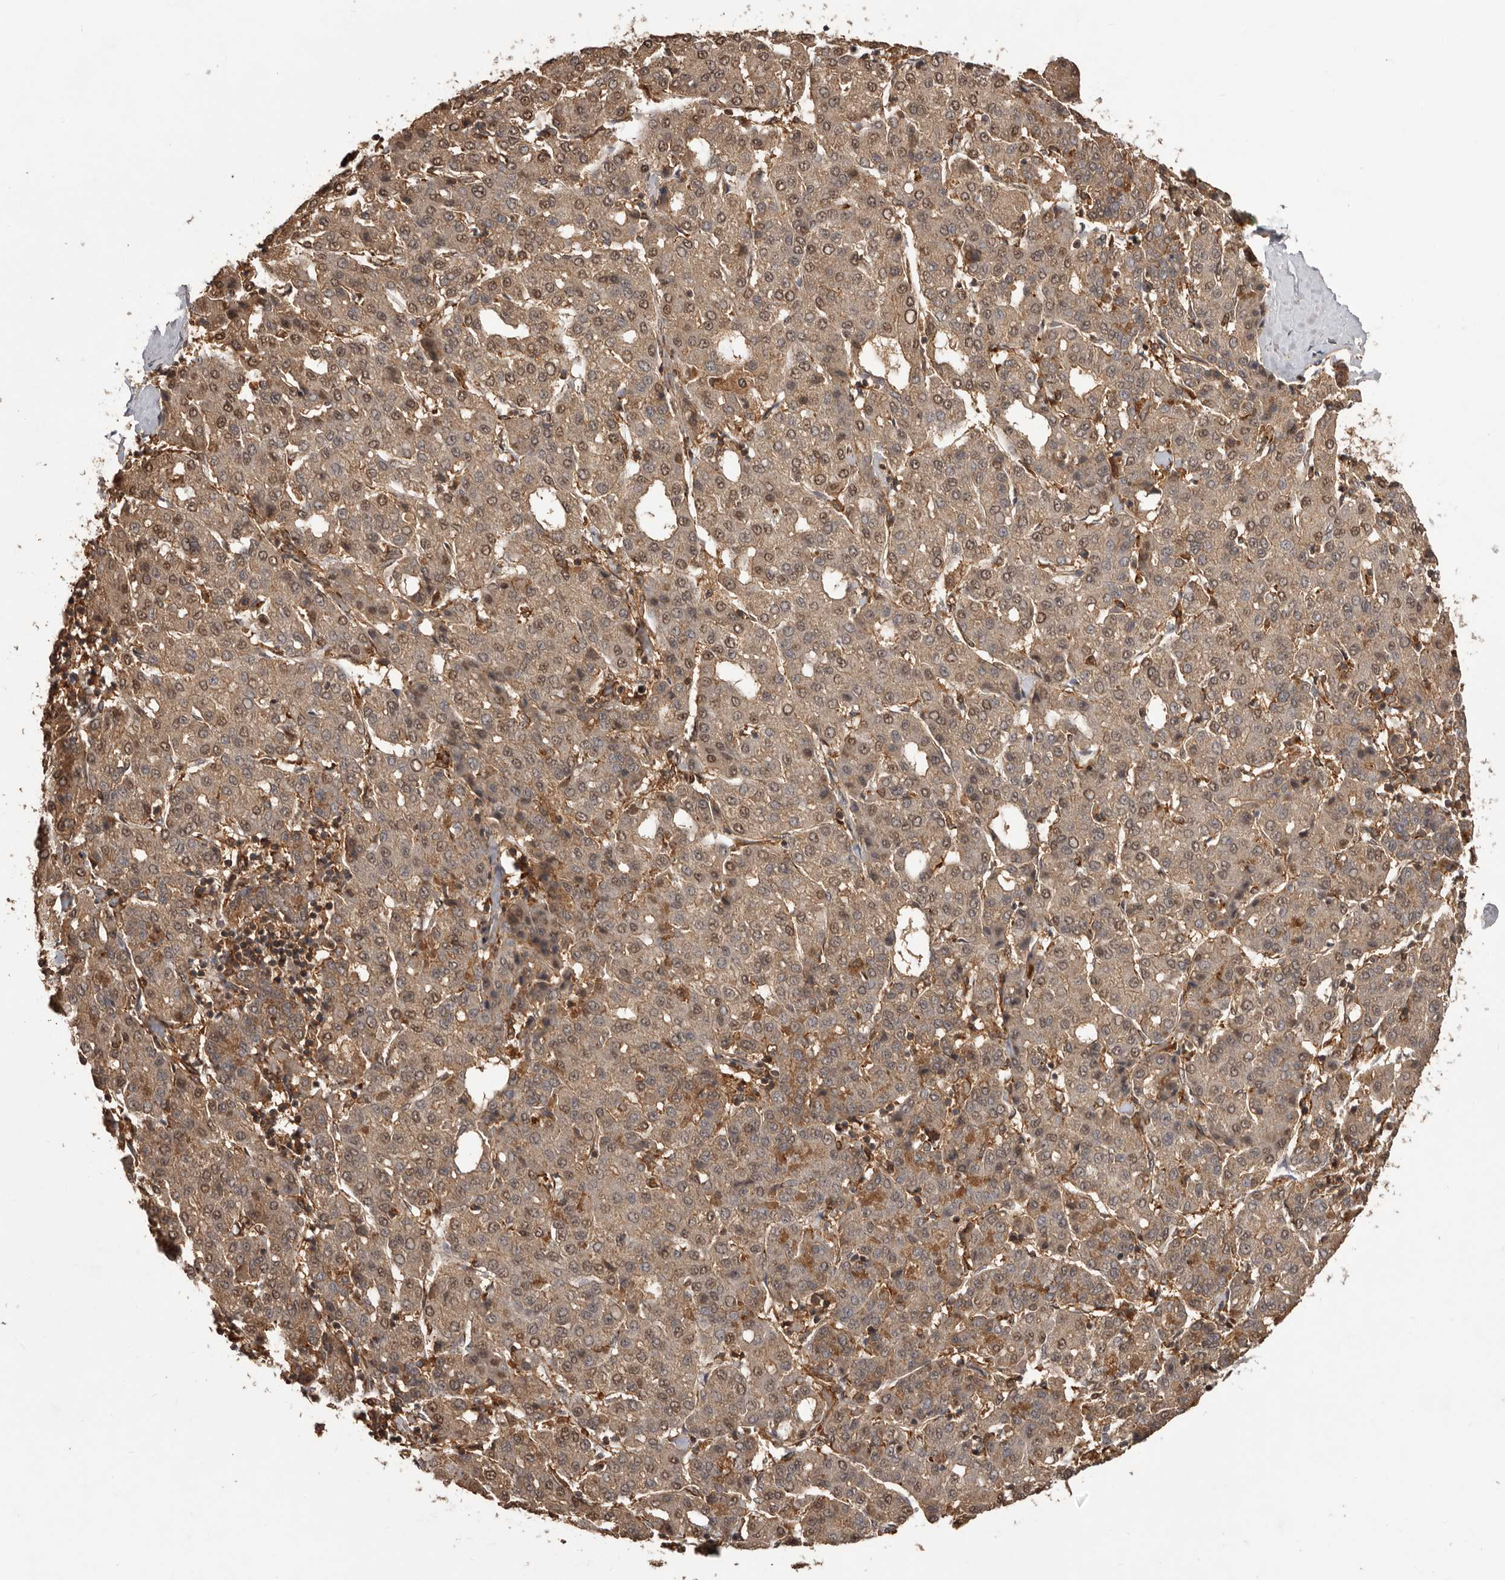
{"staining": {"intensity": "moderate", "quantity": ">75%", "location": "cytoplasmic/membranous,nuclear"}, "tissue": "liver cancer", "cell_type": "Tumor cells", "image_type": "cancer", "snomed": [{"axis": "morphology", "description": "Carcinoma, Hepatocellular, NOS"}, {"axis": "topography", "description": "Liver"}], "caption": "This image demonstrates immunohistochemistry staining of human liver cancer (hepatocellular carcinoma), with medium moderate cytoplasmic/membranous and nuclear positivity in approximately >75% of tumor cells.", "gene": "SLC22A3", "patient": {"sex": "male", "age": 65}}